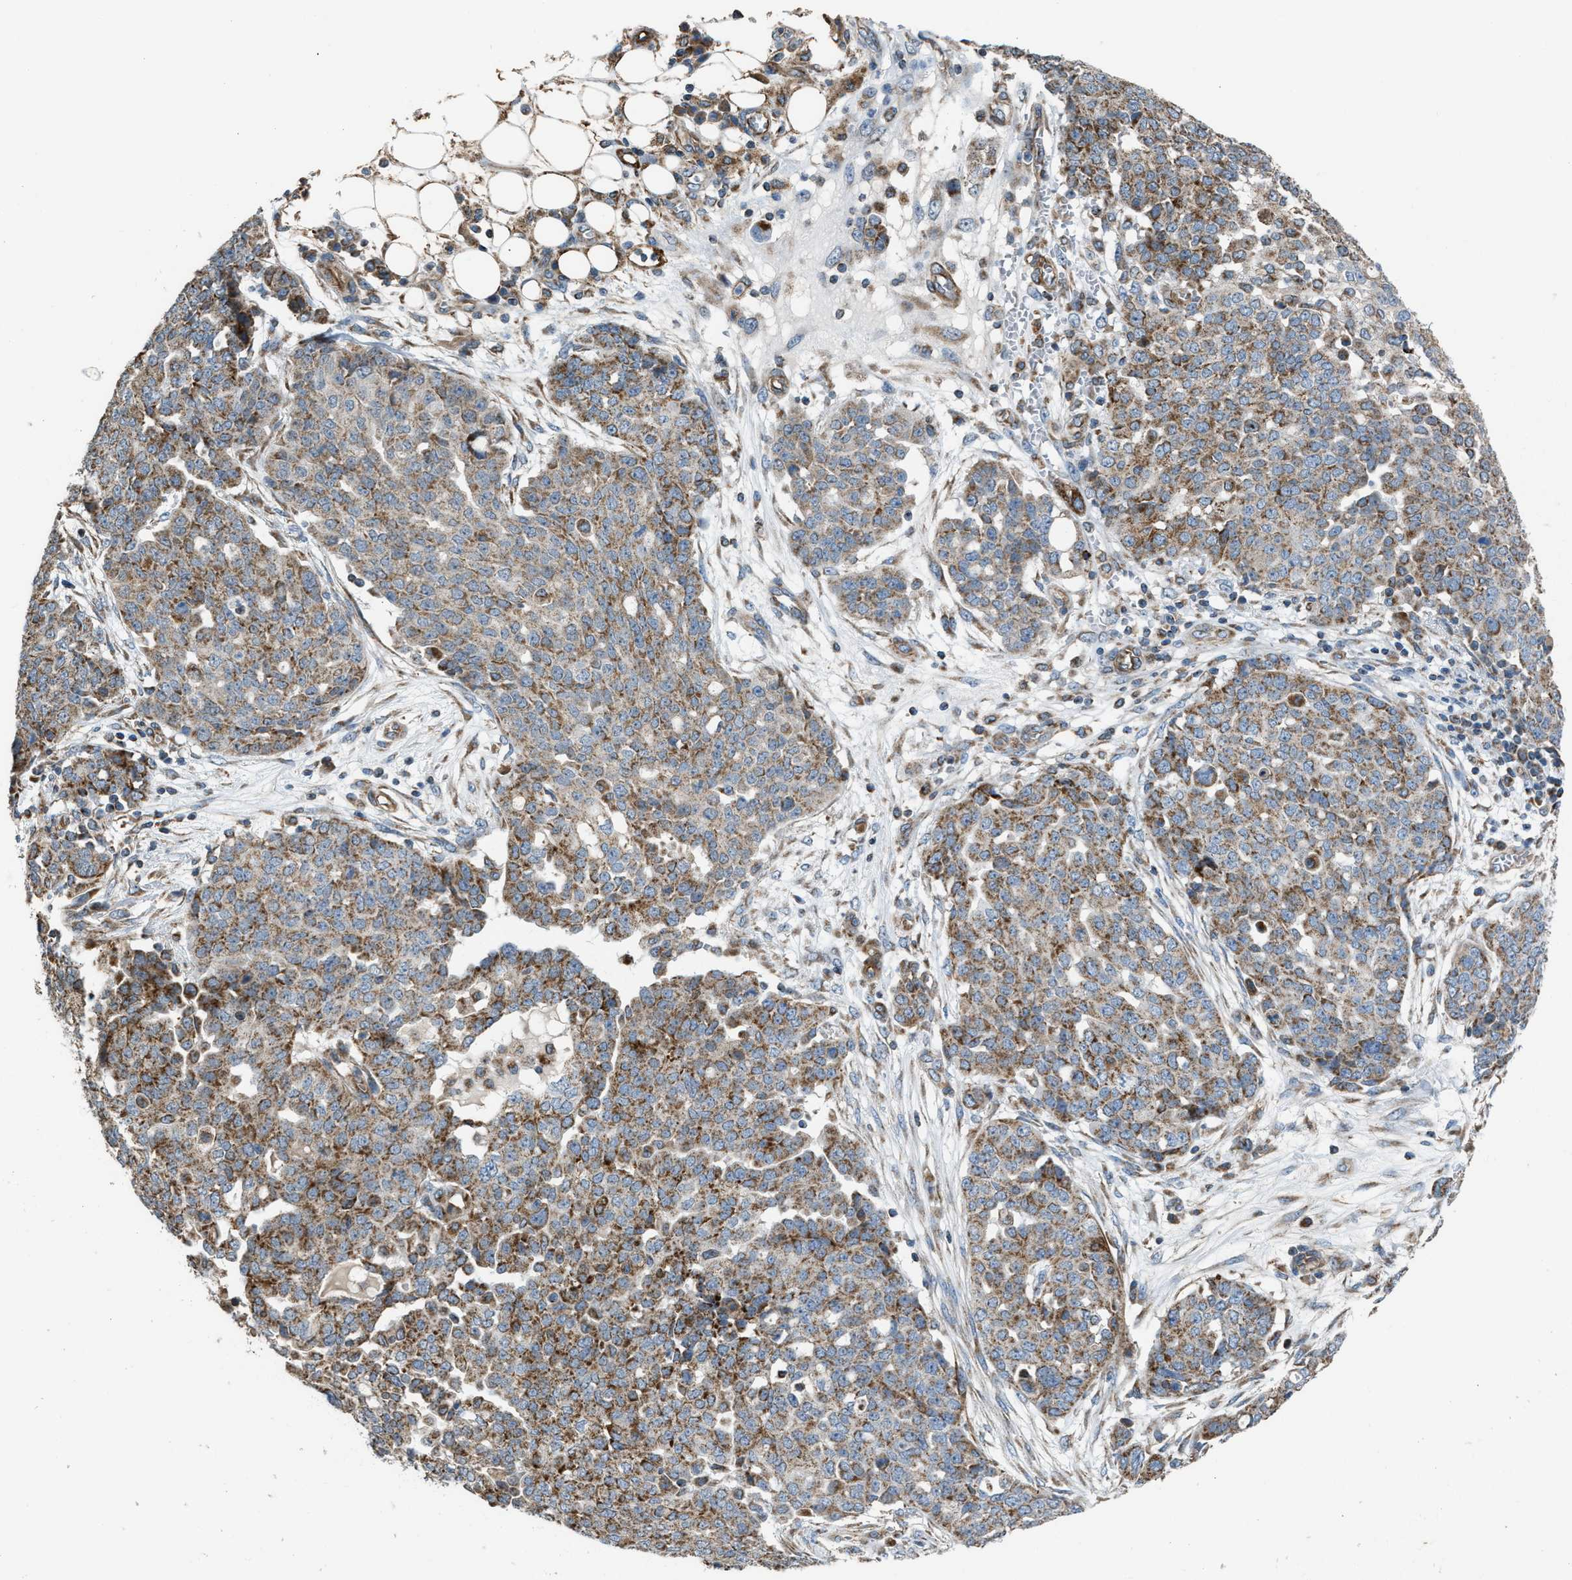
{"staining": {"intensity": "moderate", "quantity": ">75%", "location": "cytoplasmic/membranous"}, "tissue": "ovarian cancer", "cell_type": "Tumor cells", "image_type": "cancer", "snomed": [{"axis": "morphology", "description": "Cystadenocarcinoma, serous, NOS"}, {"axis": "topography", "description": "Soft tissue"}, {"axis": "topography", "description": "Ovary"}], "caption": "The immunohistochemical stain highlights moderate cytoplasmic/membranous positivity in tumor cells of ovarian serous cystadenocarcinoma tissue.", "gene": "SLC10A3", "patient": {"sex": "female", "age": 57}}